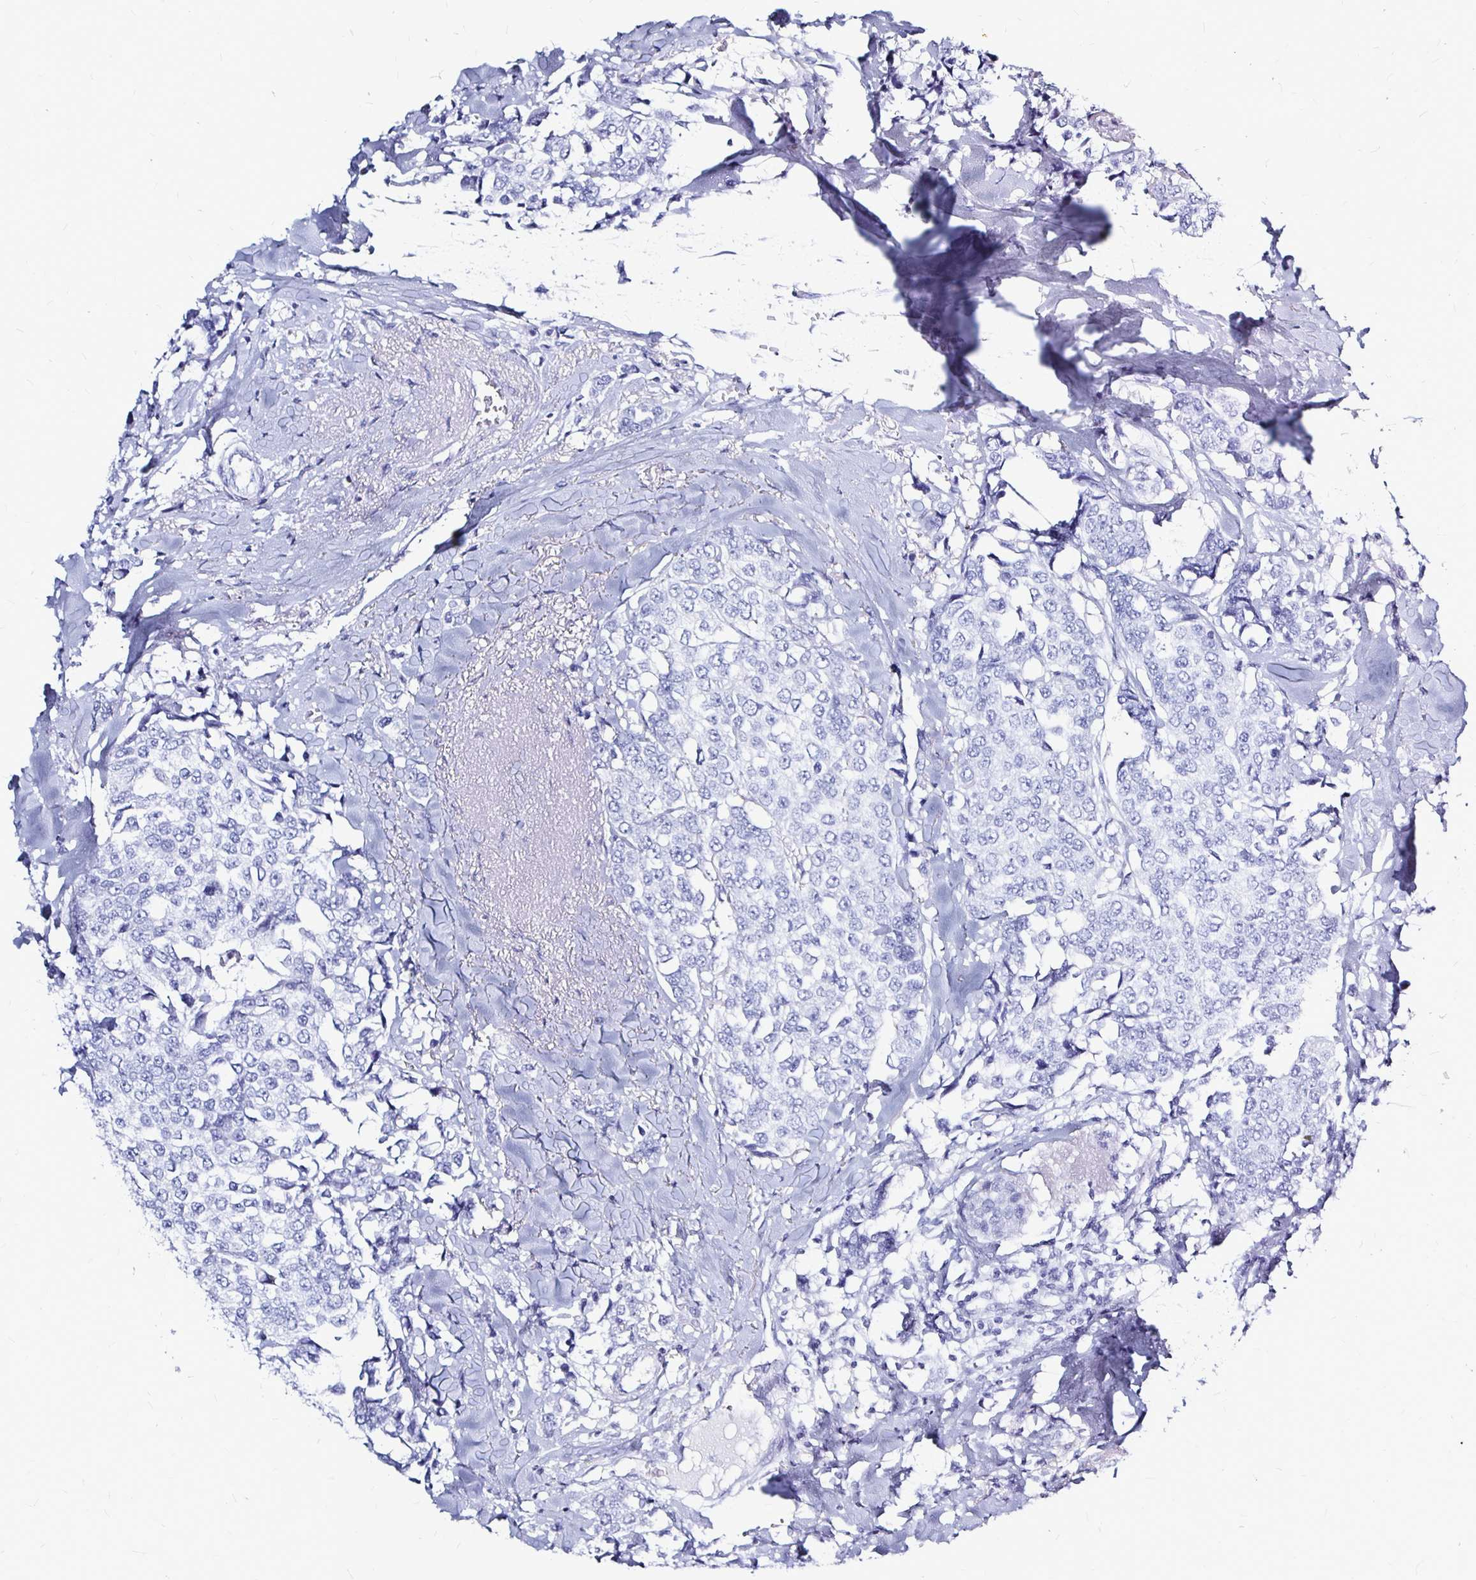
{"staining": {"intensity": "negative", "quantity": "none", "location": "none"}, "tissue": "breast cancer", "cell_type": "Tumor cells", "image_type": "cancer", "snomed": [{"axis": "morphology", "description": "Duct carcinoma"}, {"axis": "topography", "description": "Breast"}], "caption": "This image is of breast intraductal carcinoma stained with immunohistochemistry (IHC) to label a protein in brown with the nuclei are counter-stained blue. There is no expression in tumor cells. (DAB (3,3'-diaminobenzidine) immunohistochemistry, high magnification).", "gene": "LUZP4", "patient": {"sex": "female", "age": 80}}